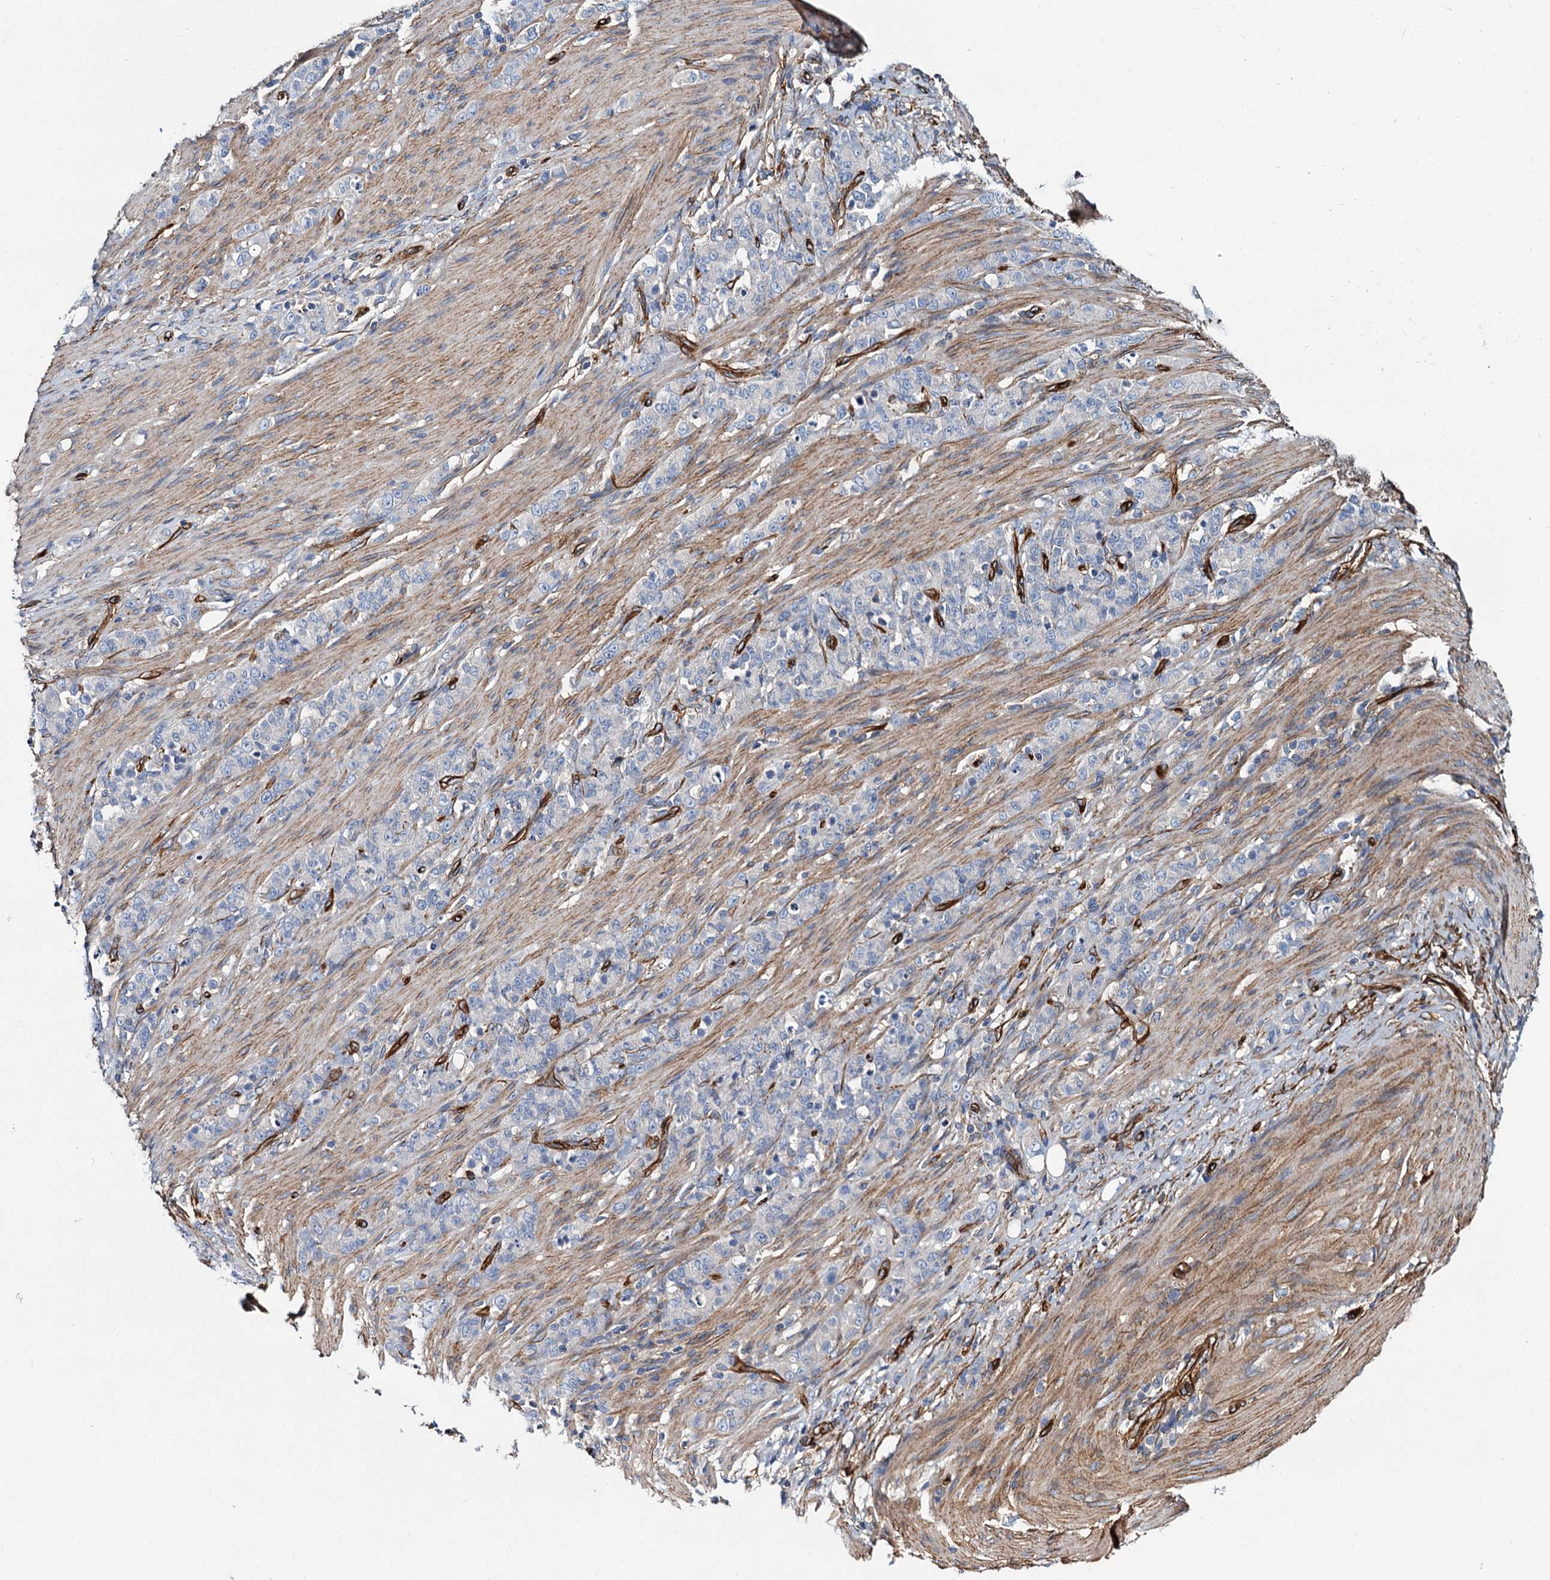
{"staining": {"intensity": "negative", "quantity": "none", "location": "none"}, "tissue": "stomach cancer", "cell_type": "Tumor cells", "image_type": "cancer", "snomed": [{"axis": "morphology", "description": "Adenocarcinoma, NOS"}, {"axis": "topography", "description": "Stomach"}], "caption": "Tumor cells are negative for protein expression in human stomach adenocarcinoma.", "gene": "CACNA1C", "patient": {"sex": "female", "age": 79}}